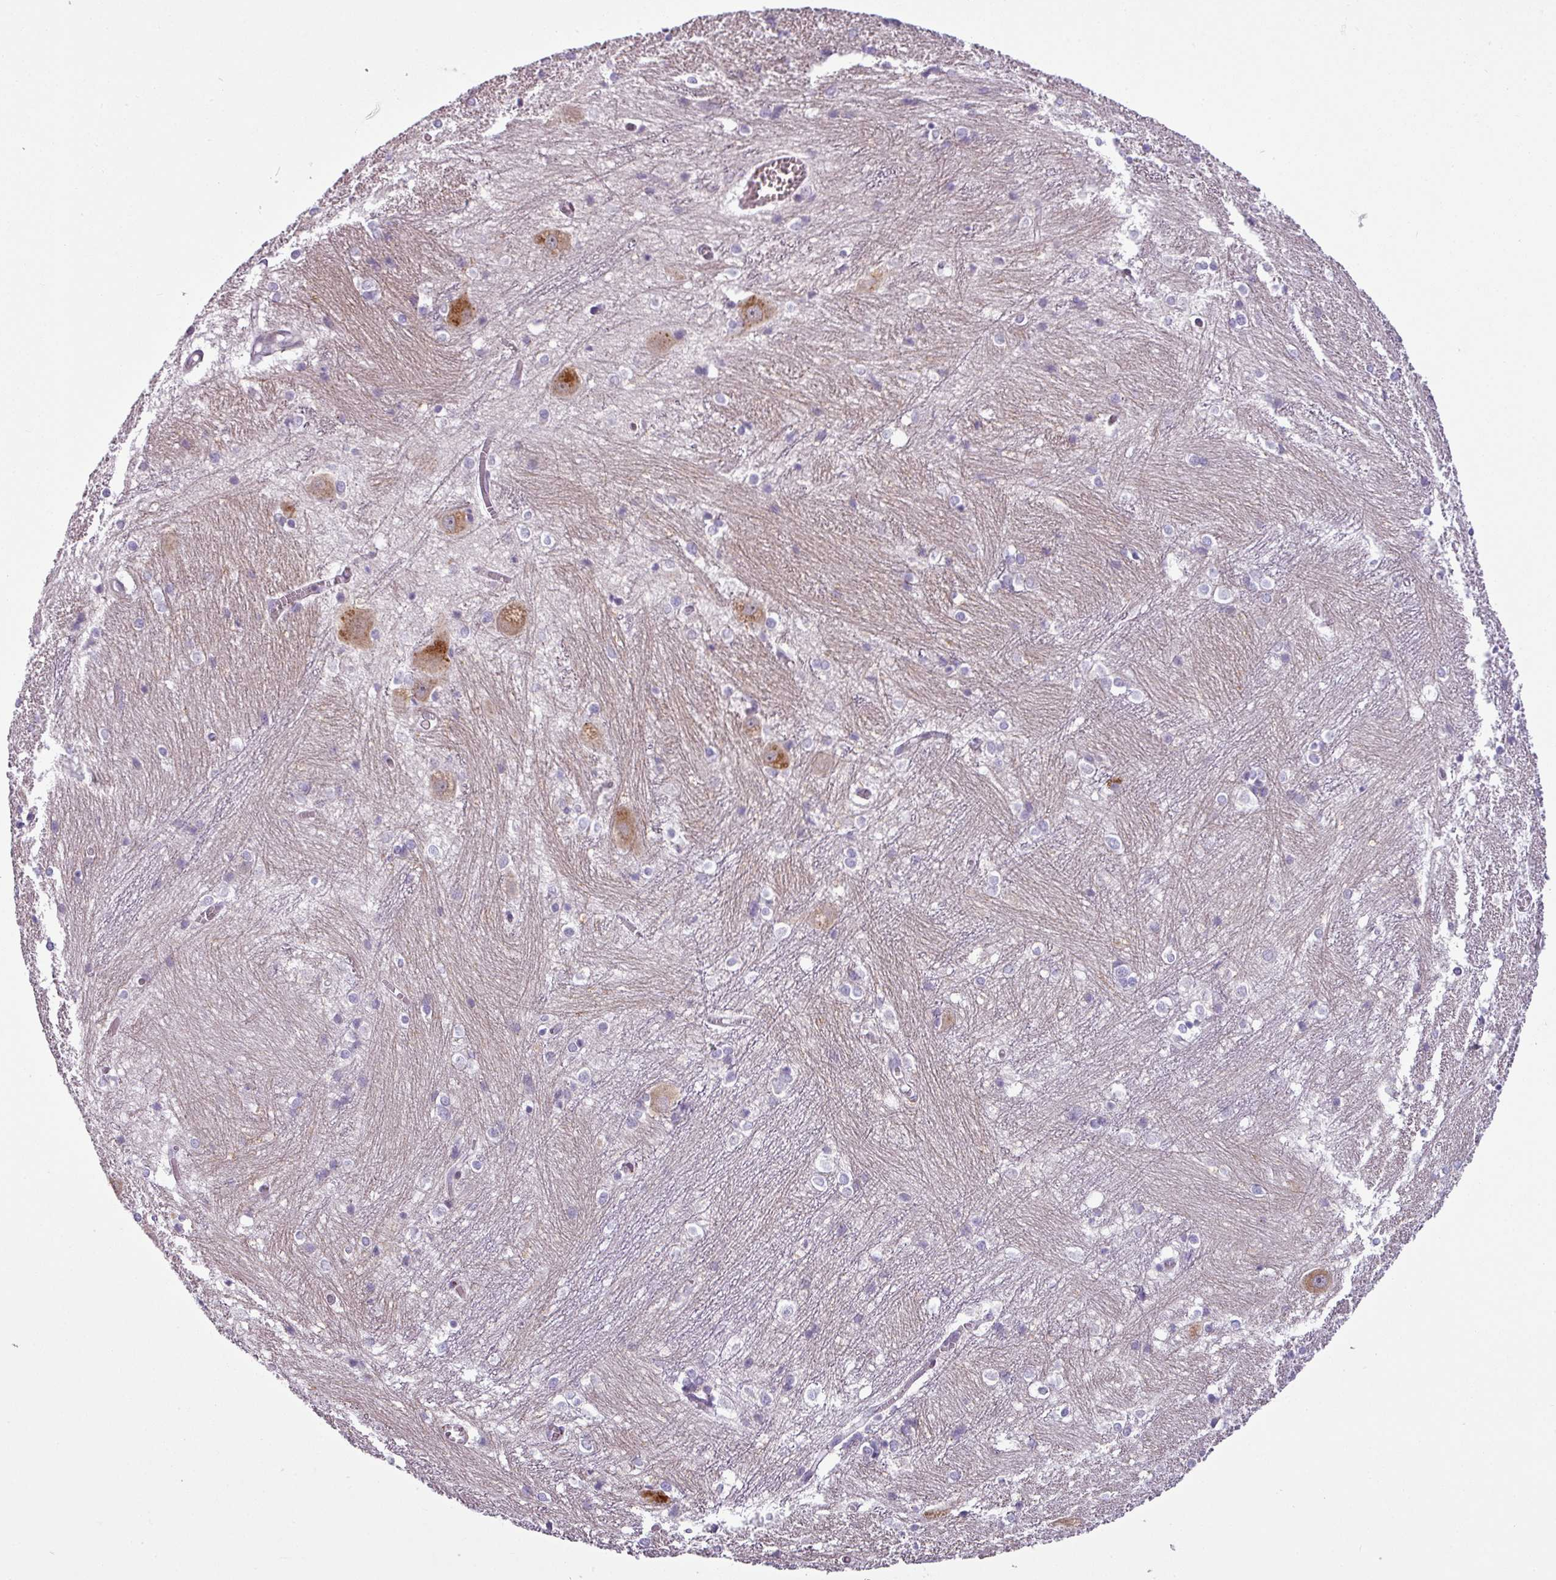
{"staining": {"intensity": "negative", "quantity": "none", "location": "none"}, "tissue": "caudate", "cell_type": "Glial cells", "image_type": "normal", "snomed": [{"axis": "morphology", "description": "Normal tissue, NOS"}, {"axis": "topography", "description": "Lateral ventricle wall"}], "caption": "Immunohistochemistry photomicrograph of benign caudate stained for a protein (brown), which exhibits no staining in glial cells.", "gene": "MAP7D2", "patient": {"sex": "male", "age": 37}}